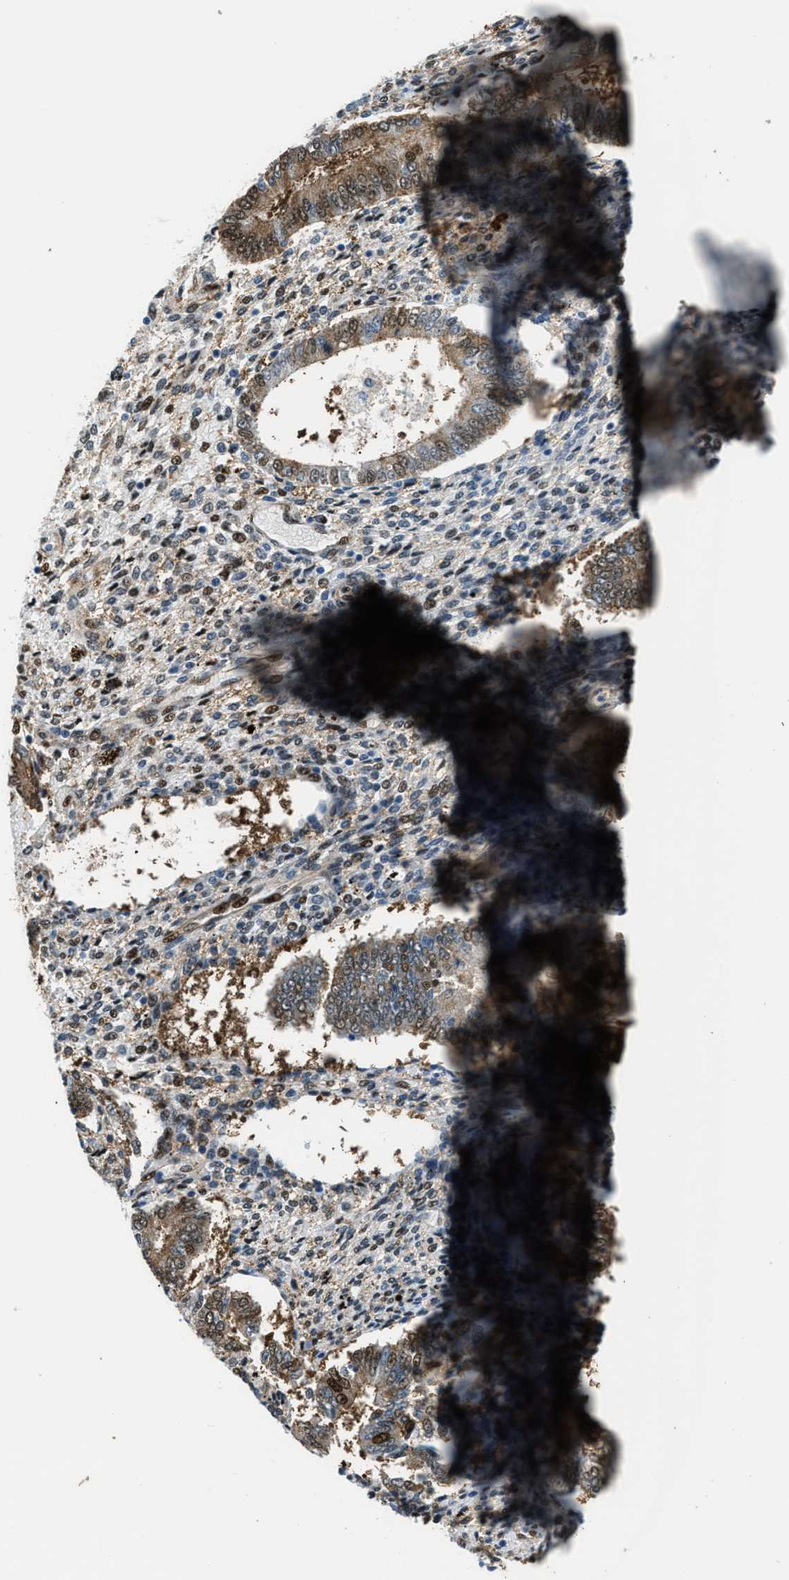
{"staining": {"intensity": "moderate", "quantity": "25%-75%", "location": "nuclear"}, "tissue": "endometrium", "cell_type": "Cells in endometrial stroma", "image_type": "normal", "snomed": [{"axis": "morphology", "description": "Normal tissue, NOS"}, {"axis": "topography", "description": "Endometrium"}], "caption": "Moderate nuclear protein staining is seen in approximately 25%-75% of cells in endometrial stroma in endometrium.", "gene": "YWHAE", "patient": {"sex": "female", "age": 42}}